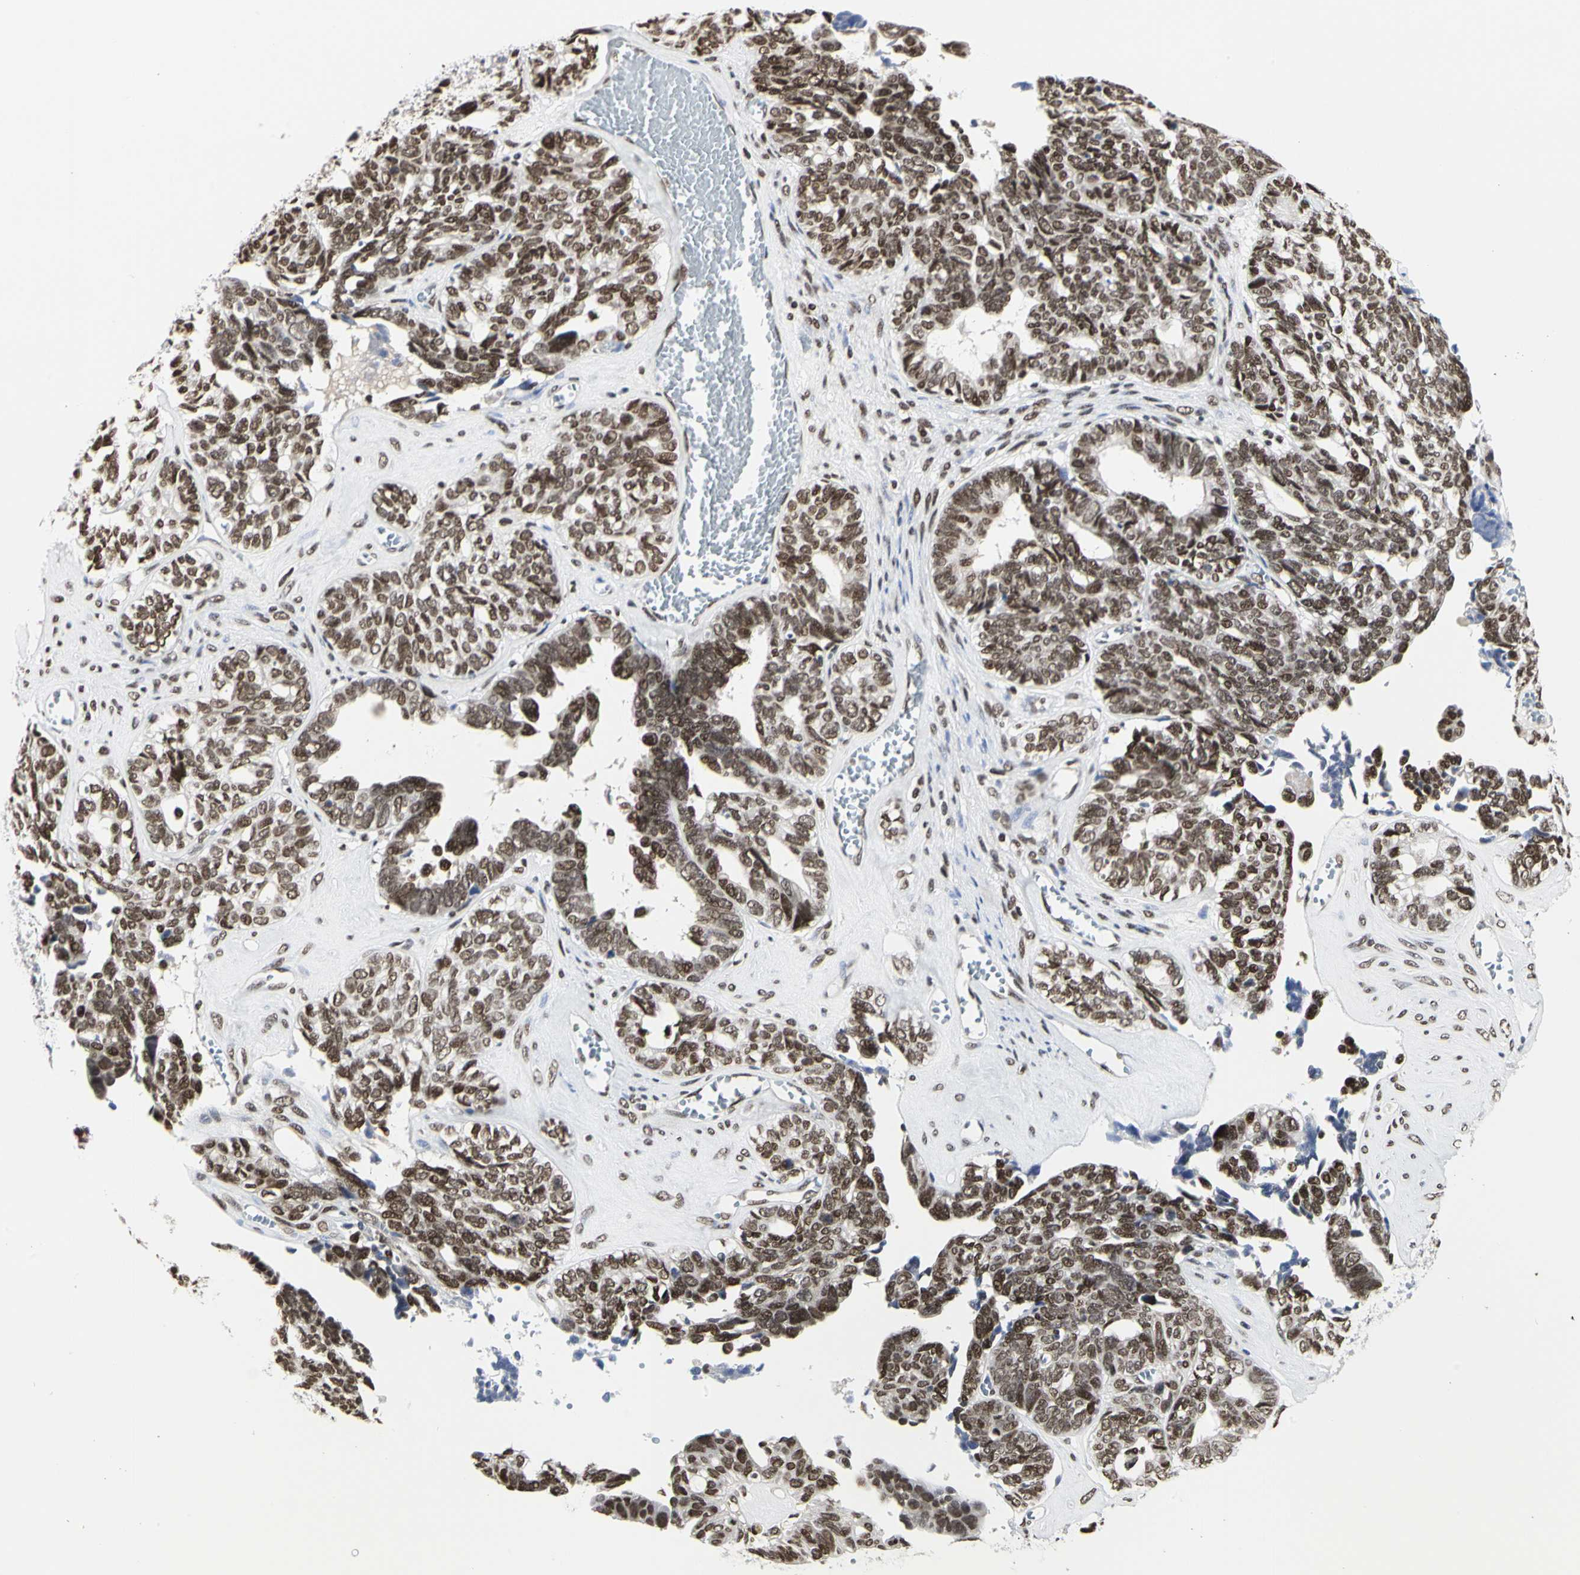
{"staining": {"intensity": "moderate", "quantity": ">75%", "location": "nuclear"}, "tissue": "ovarian cancer", "cell_type": "Tumor cells", "image_type": "cancer", "snomed": [{"axis": "morphology", "description": "Cystadenocarcinoma, serous, NOS"}, {"axis": "topography", "description": "Ovary"}], "caption": "This is a micrograph of immunohistochemistry staining of ovarian serous cystadenocarcinoma, which shows moderate staining in the nuclear of tumor cells.", "gene": "PRMT3", "patient": {"sex": "female", "age": 79}}